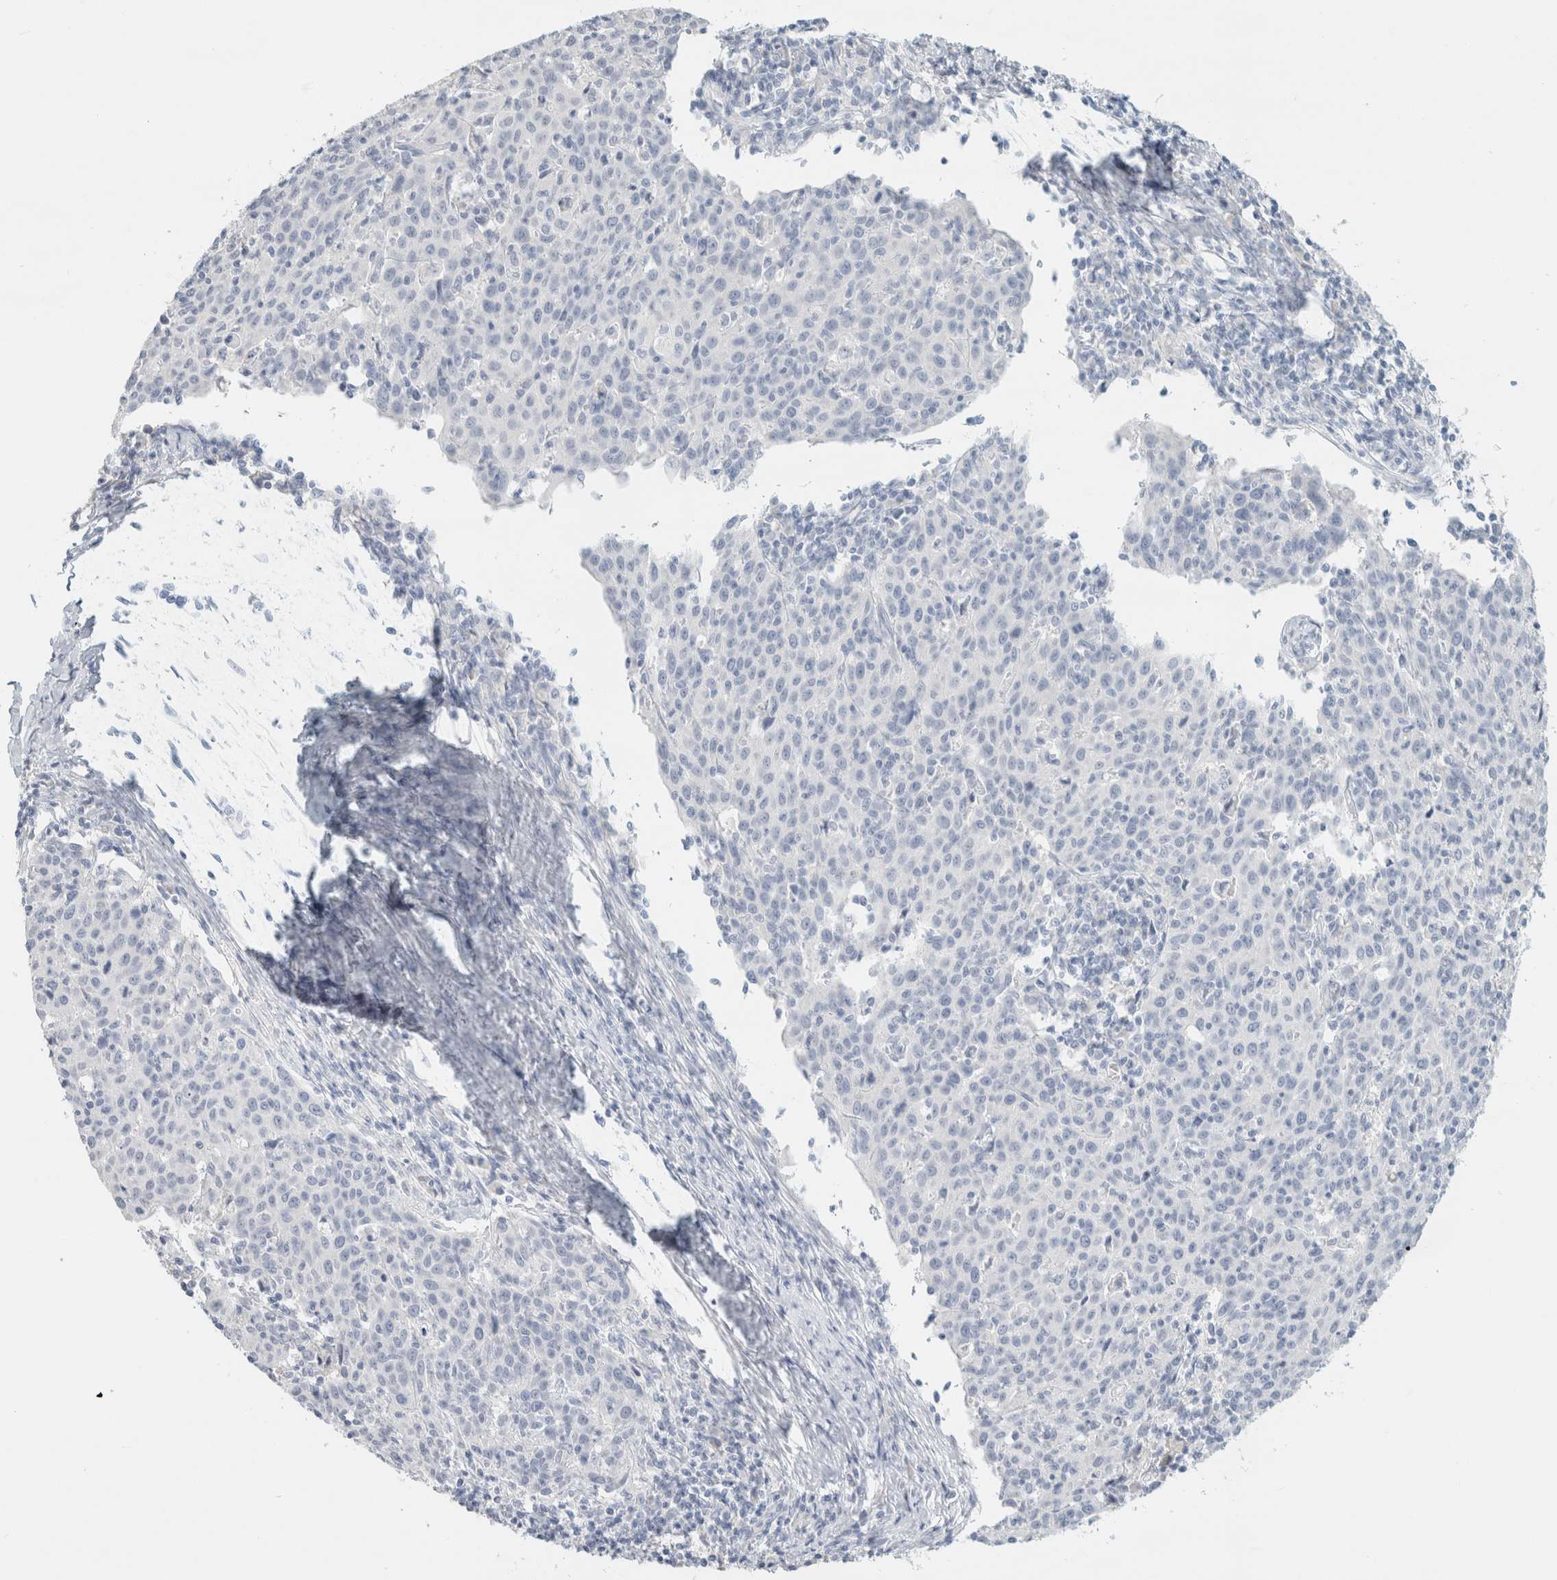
{"staining": {"intensity": "negative", "quantity": "none", "location": "none"}, "tissue": "cervical cancer", "cell_type": "Tumor cells", "image_type": "cancer", "snomed": [{"axis": "morphology", "description": "Squamous cell carcinoma, NOS"}, {"axis": "topography", "description": "Cervix"}], "caption": "IHC micrograph of cervical squamous cell carcinoma stained for a protein (brown), which reveals no positivity in tumor cells.", "gene": "NEFM", "patient": {"sex": "female", "age": 38}}